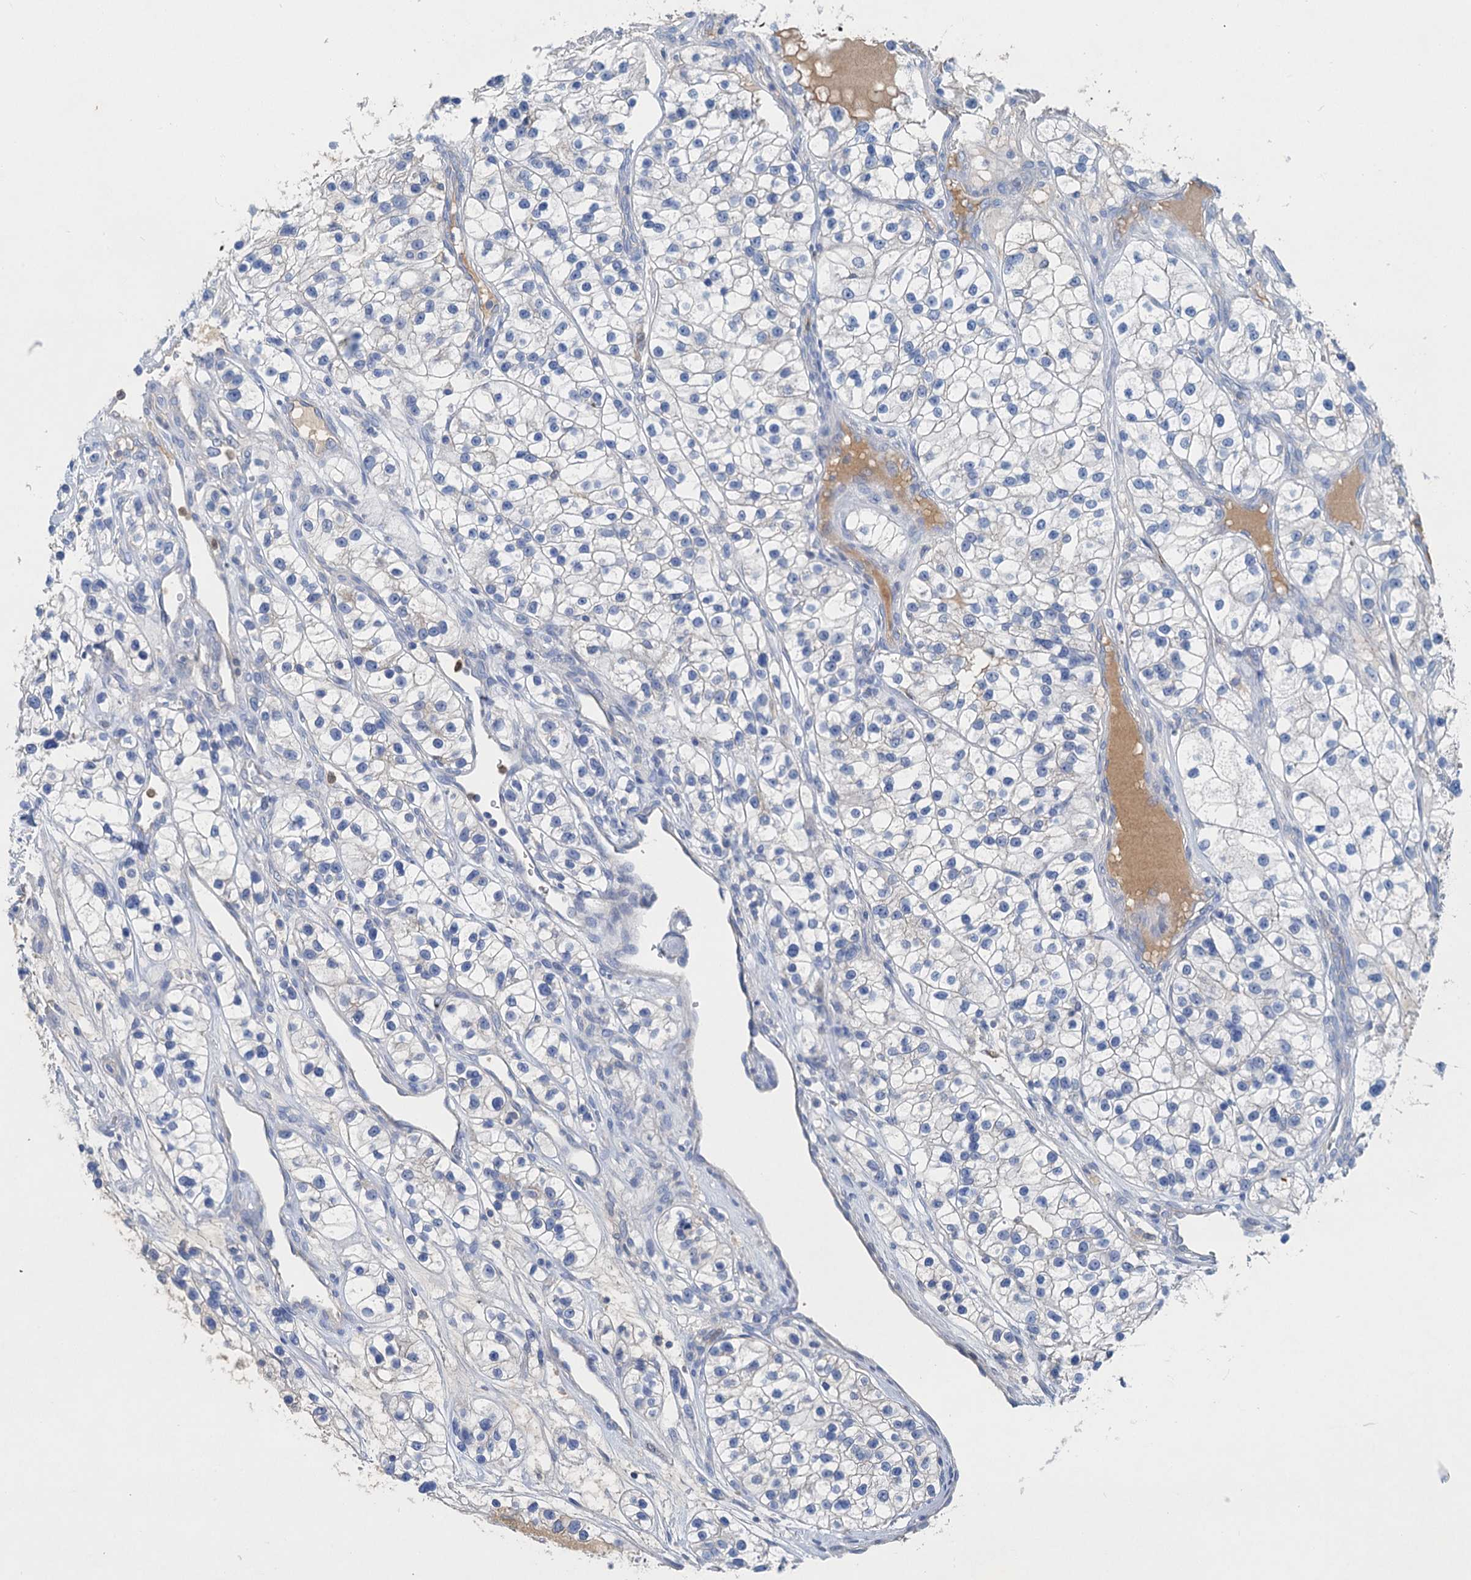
{"staining": {"intensity": "negative", "quantity": "none", "location": "none"}, "tissue": "renal cancer", "cell_type": "Tumor cells", "image_type": "cancer", "snomed": [{"axis": "morphology", "description": "Adenocarcinoma, NOS"}, {"axis": "topography", "description": "Kidney"}], "caption": "Renal cancer (adenocarcinoma) stained for a protein using immunohistochemistry reveals no positivity tumor cells.", "gene": "OTOA", "patient": {"sex": "female", "age": 57}}